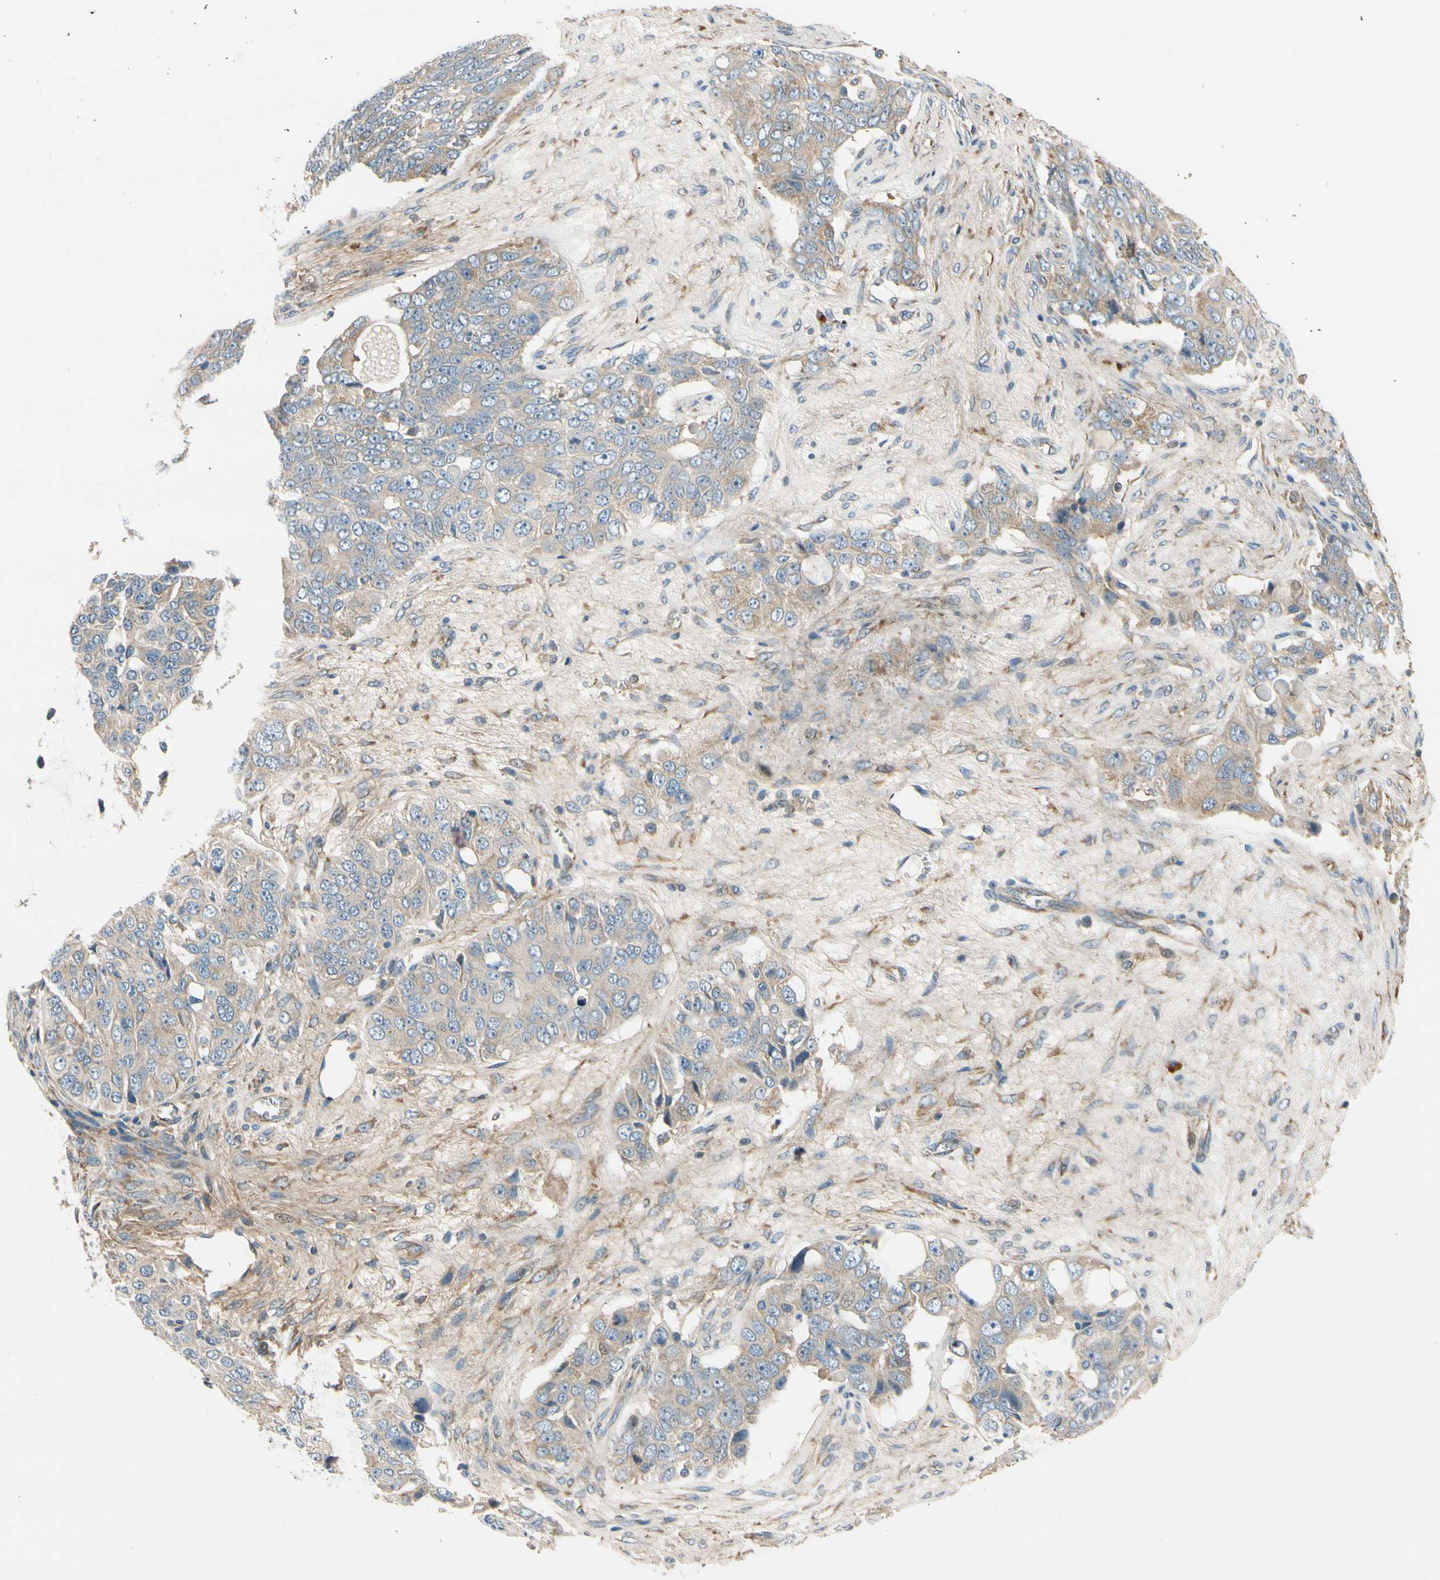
{"staining": {"intensity": "weak", "quantity": ">75%", "location": "cytoplasmic/membranous"}, "tissue": "ovarian cancer", "cell_type": "Tumor cells", "image_type": "cancer", "snomed": [{"axis": "morphology", "description": "Carcinoma, endometroid"}, {"axis": "topography", "description": "Ovary"}], "caption": "A micrograph of human ovarian endometroid carcinoma stained for a protein demonstrates weak cytoplasmic/membranous brown staining in tumor cells.", "gene": "MST1R", "patient": {"sex": "female", "age": 51}}